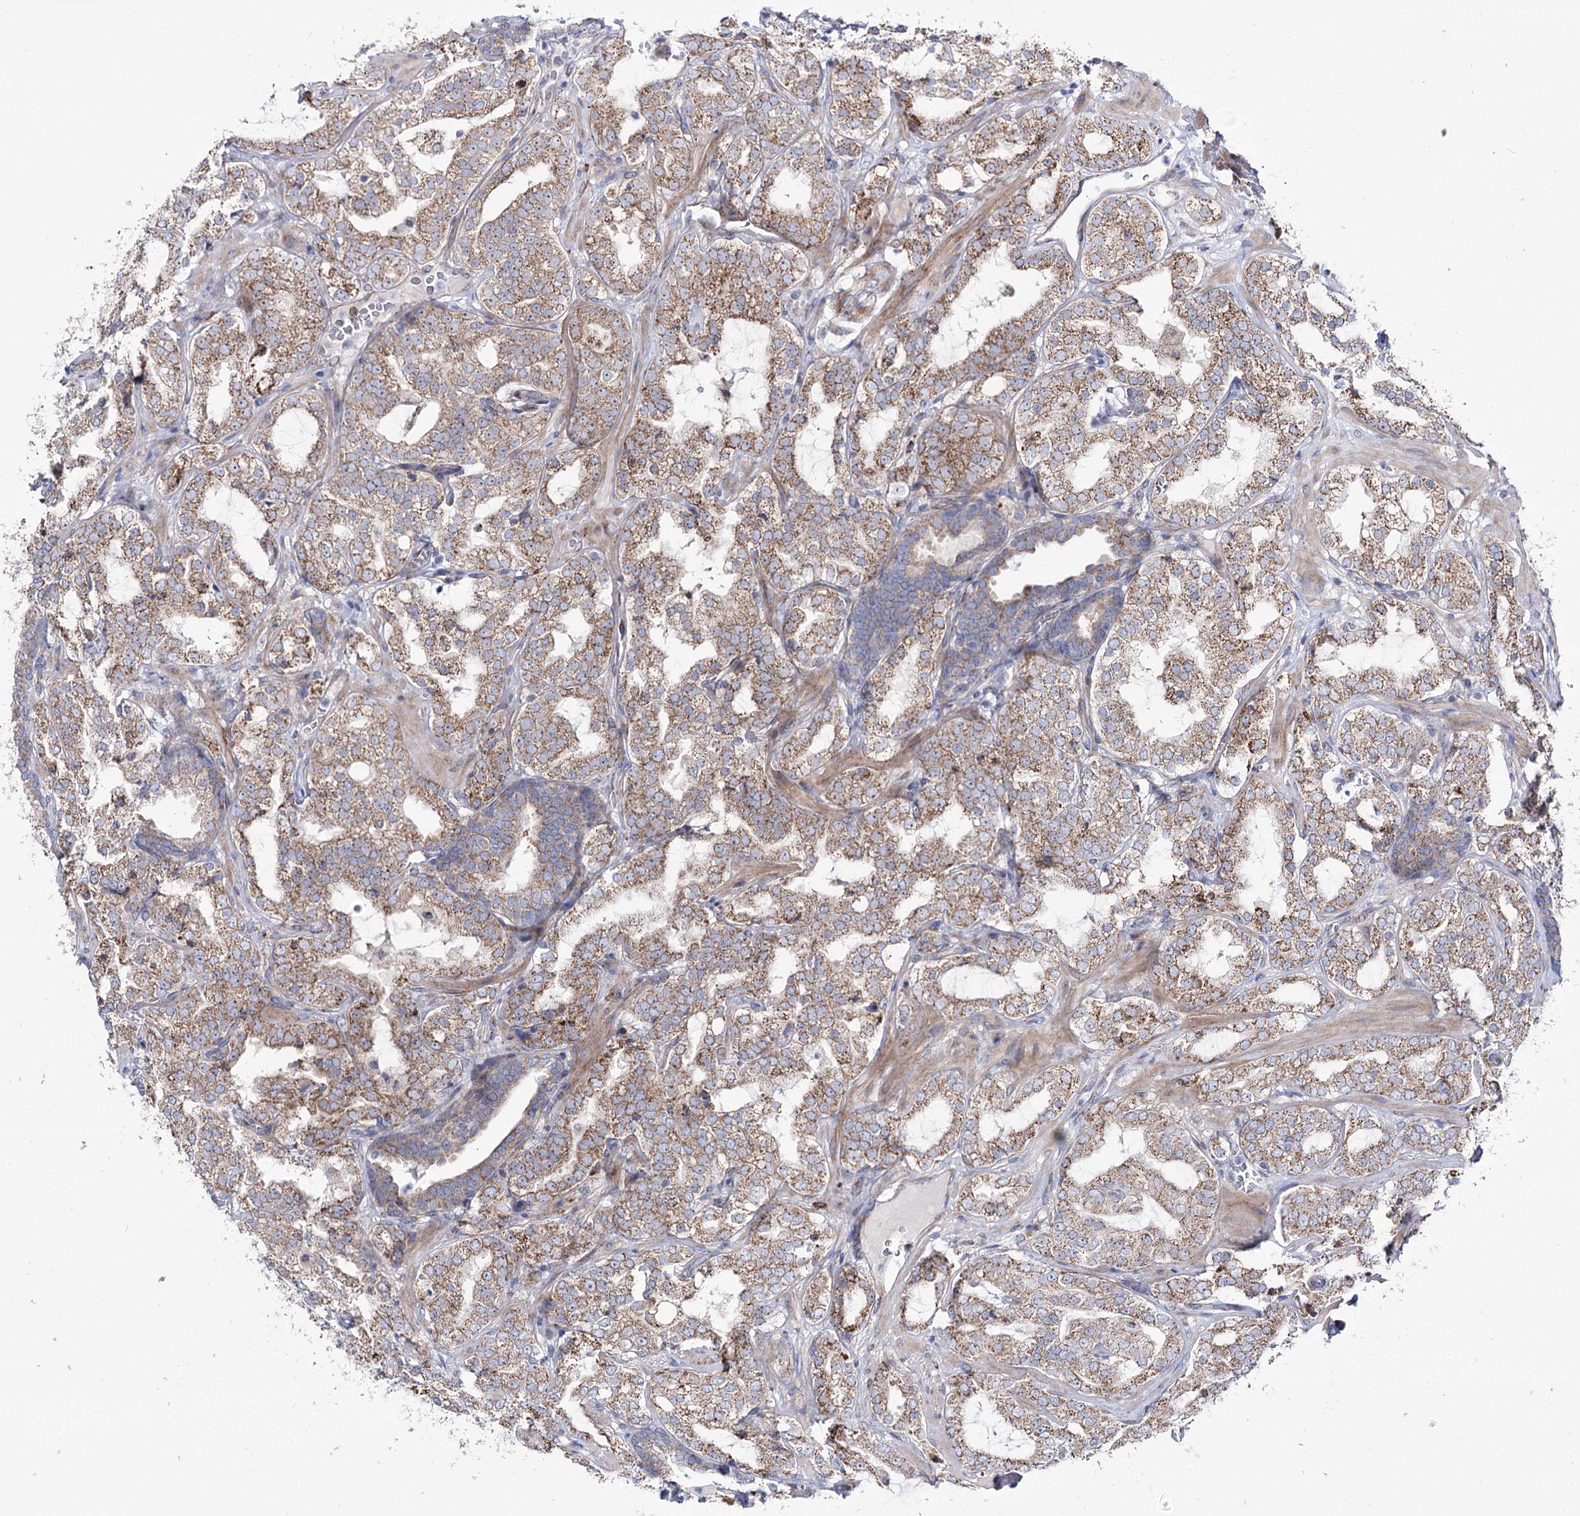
{"staining": {"intensity": "moderate", "quantity": ">75%", "location": "cytoplasmic/membranous"}, "tissue": "prostate cancer", "cell_type": "Tumor cells", "image_type": "cancer", "snomed": [{"axis": "morphology", "description": "Adenocarcinoma, High grade"}, {"axis": "topography", "description": "Prostate"}], "caption": "Immunohistochemistry (IHC) micrograph of human prostate cancer (high-grade adenocarcinoma) stained for a protein (brown), which reveals medium levels of moderate cytoplasmic/membranous staining in approximately >75% of tumor cells.", "gene": "METTL5", "patient": {"sex": "male", "age": 64}}